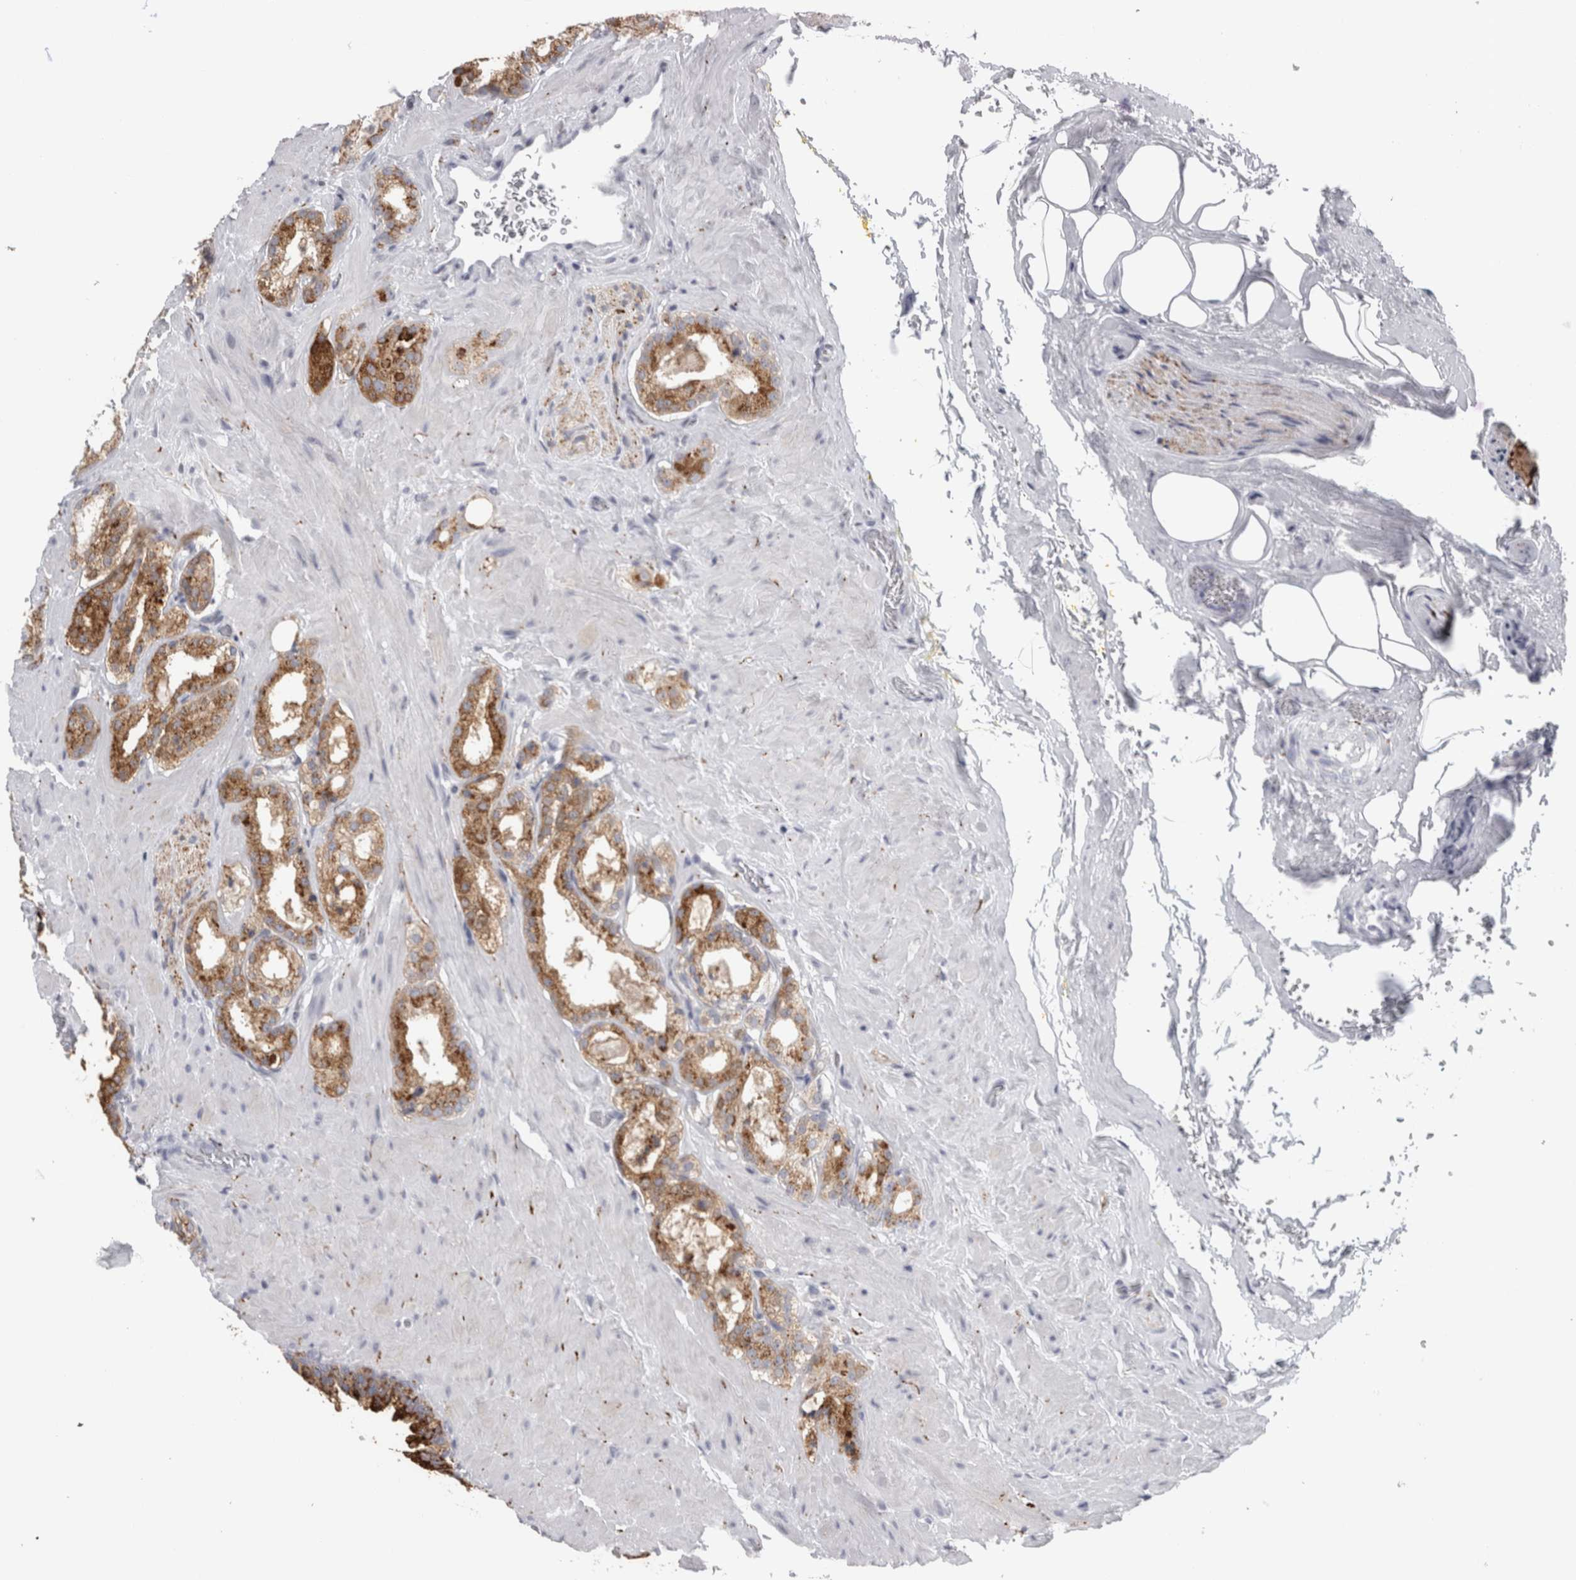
{"staining": {"intensity": "moderate", "quantity": ">75%", "location": "cytoplasmic/membranous"}, "tissue": "prostate cancer", "cell_type": "Tumor cells", "image_type": "cancer", "snomed": [{"axis": "morphology", "description": "Adenocarcinoma, High grade"}, {"axis": "topography", "description": "Prostate"}], "caption": "Protein staining of adenocarcinoma (high-grade) (prostate) tissue demonstrates moderate cytoplasmic/membranous staining in about >75% of tumor cells.", "gene": "CPE", "patient": {"sex": "male", "age": 64}}